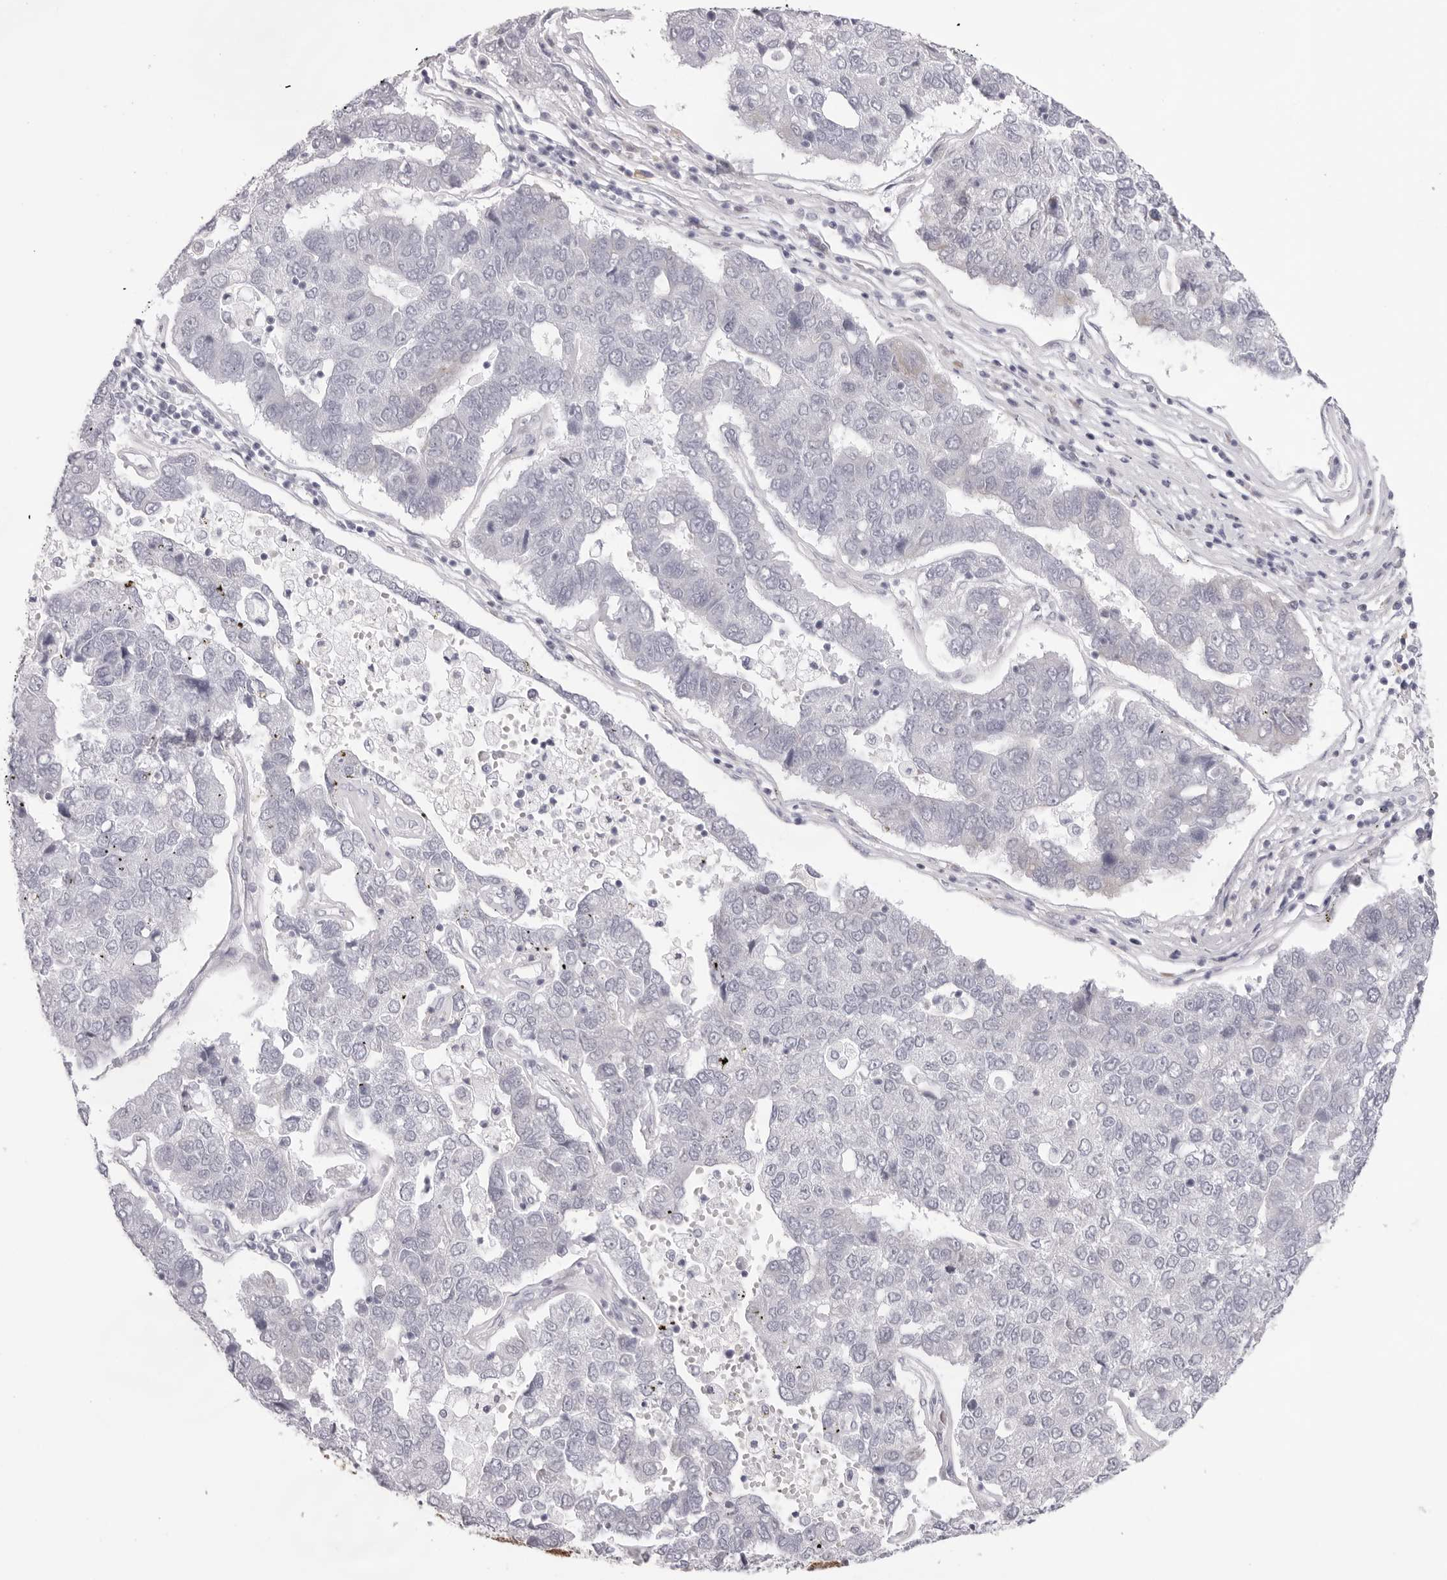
{"staining": {"intensity": "negative", "quantity": "none", "location": "none"}, "tissue": "pancreatic cancer", "cell_type": "Tumor cells", "image_type": "cancer", "snomed": [{"axis": "morphology", "description": "Adenocarcinoma, NOS"}, {"axis": "topography", "description": "Pancreas"}], "caption": "Protein analysis of pancreatic adenocarcinoma shows no significant positivity in tumor cells.", "gene": "SMIM2", "patient": {"sex": "female", "age": 61}}